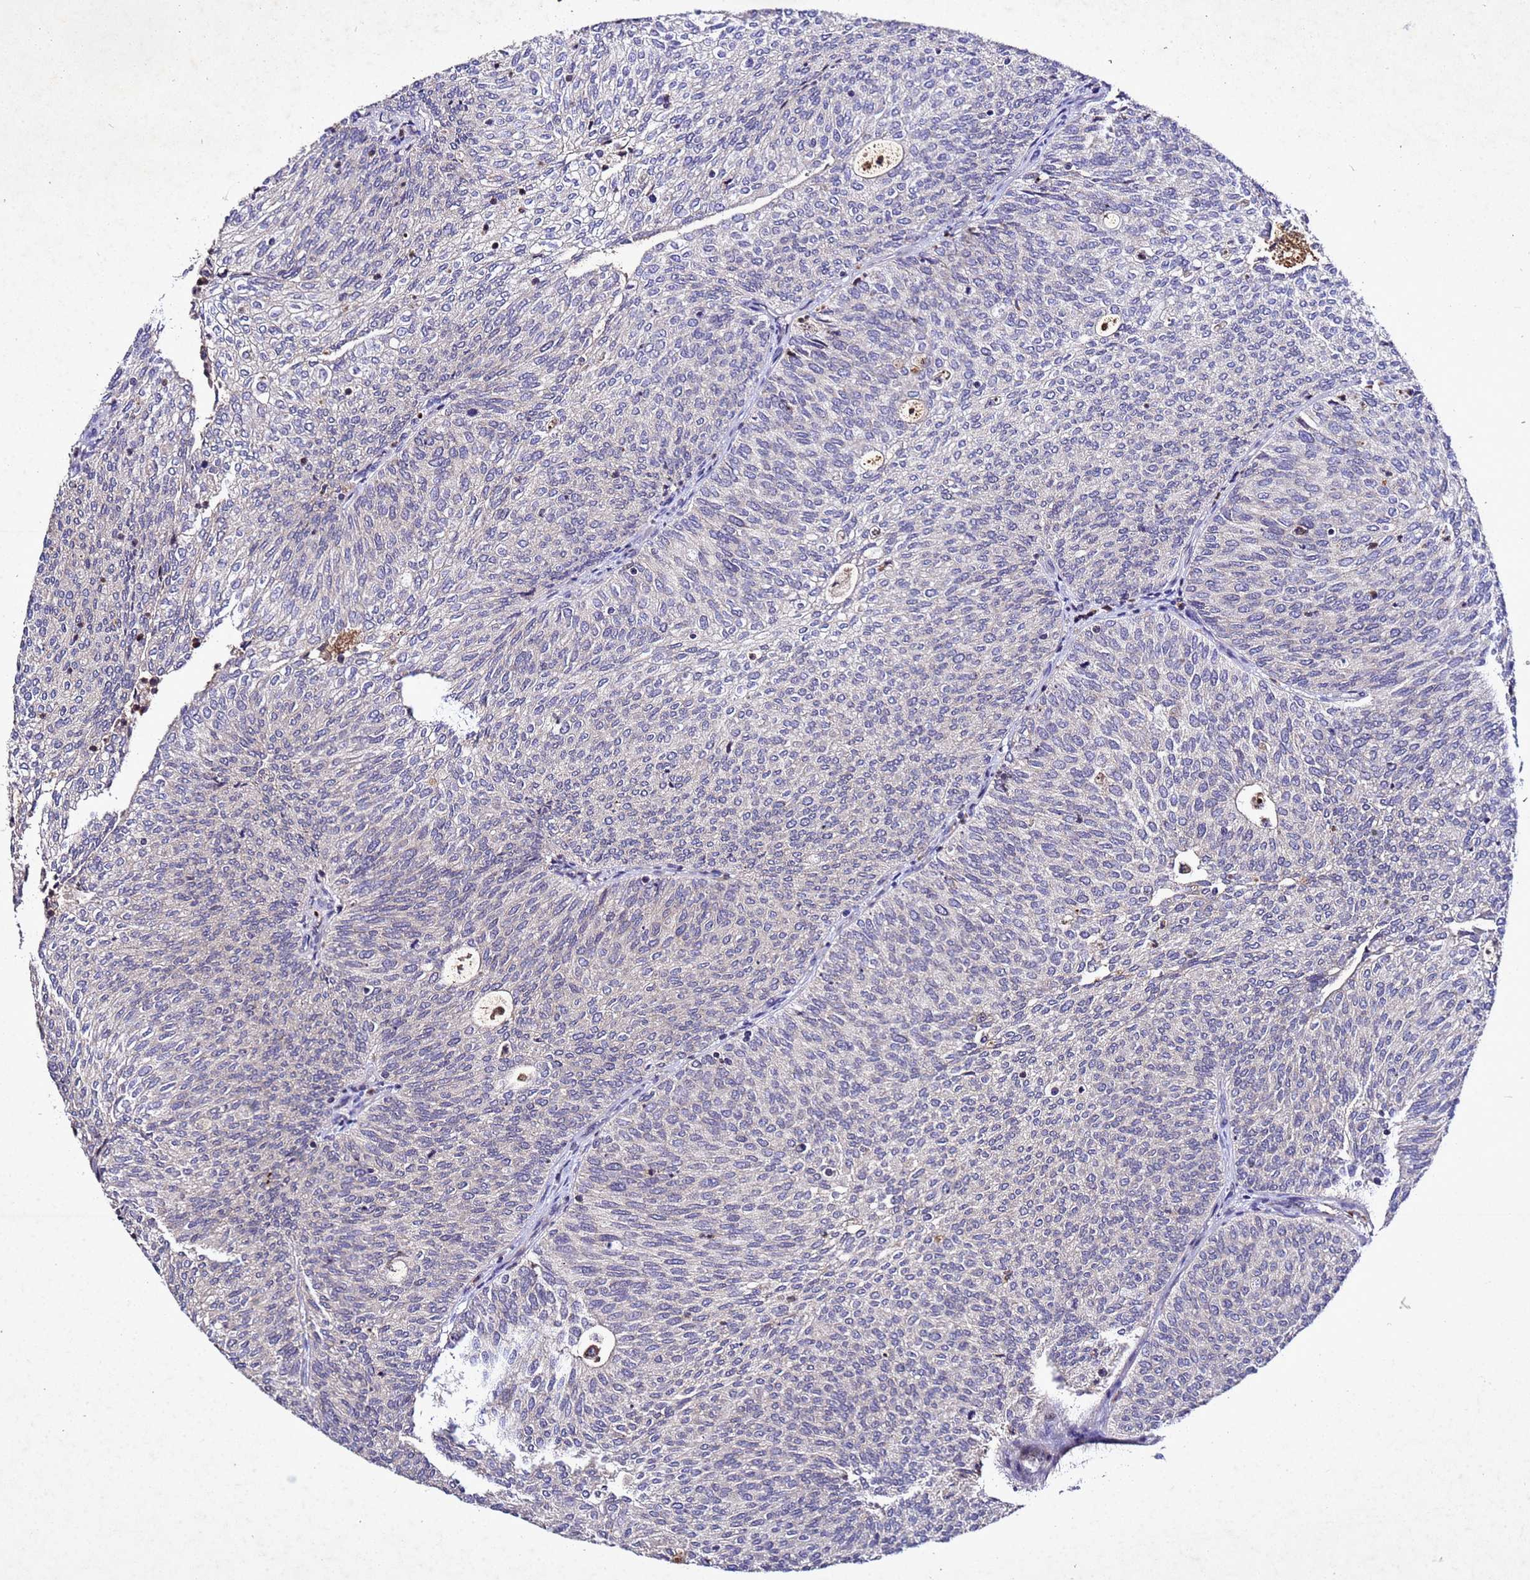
{"staining": {"intensity": "negative", "quantity": "none", "location": "none"}, "tissue": "urothelial cancer", "cell_type": "Tumor cells", "image_type": "cancer", "snomed": [{"axis": "morphology", "description": "Urothelial carcinoma, Low grade"}, {"axis": "topography", "description": "Urinary bladder"}], "caption": "This is a image of IHC staining of urothelial cancer, which shows no staining in tumor cells. (DAB IHC visualized using brightfield microscopy, high magnification).", "gene": "SV2B", "patient": {"sex": "female", "age": 79}}